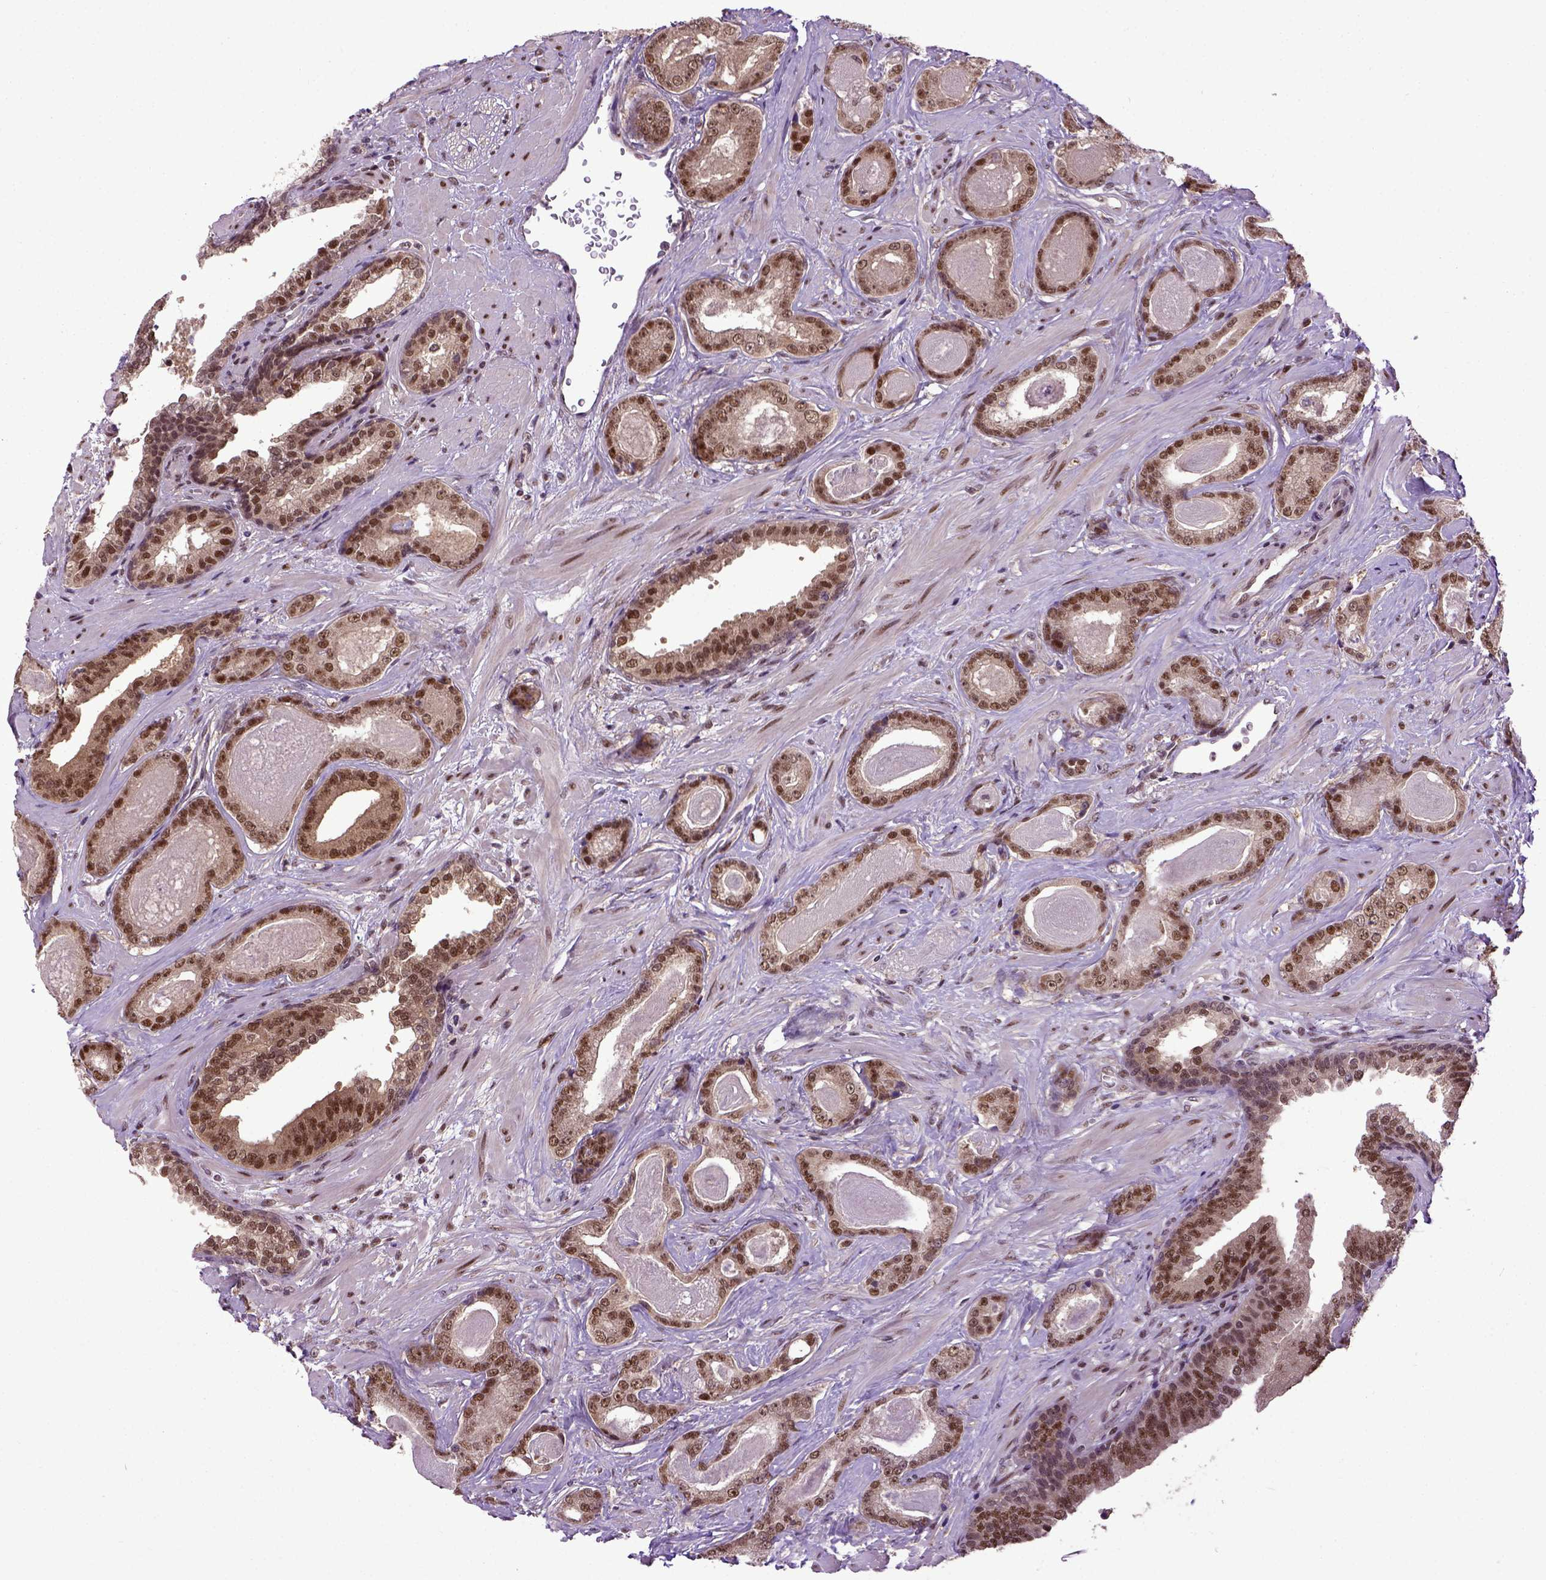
{"staining": {"intensity": "strong", "quantity": ">75%", "location": "nuclear"}, "tissue": "prostate cancer", "cell_type": "Tumor cells", "image_type": "cancer", "snomed": [{"axis": "morphology", "description": "Adenocarcinoma, Low grade"}, {"axis": "topography", "description": "Prostate"}], "caption": "The micrograph shows a brown stain indicating the presence of a protein in the nuclear of tumor cells in prostate cancer (adenocarcinoma (low-grade)).", "gene": "UBA3", "patient": {"sex": "male", "age": 61}}